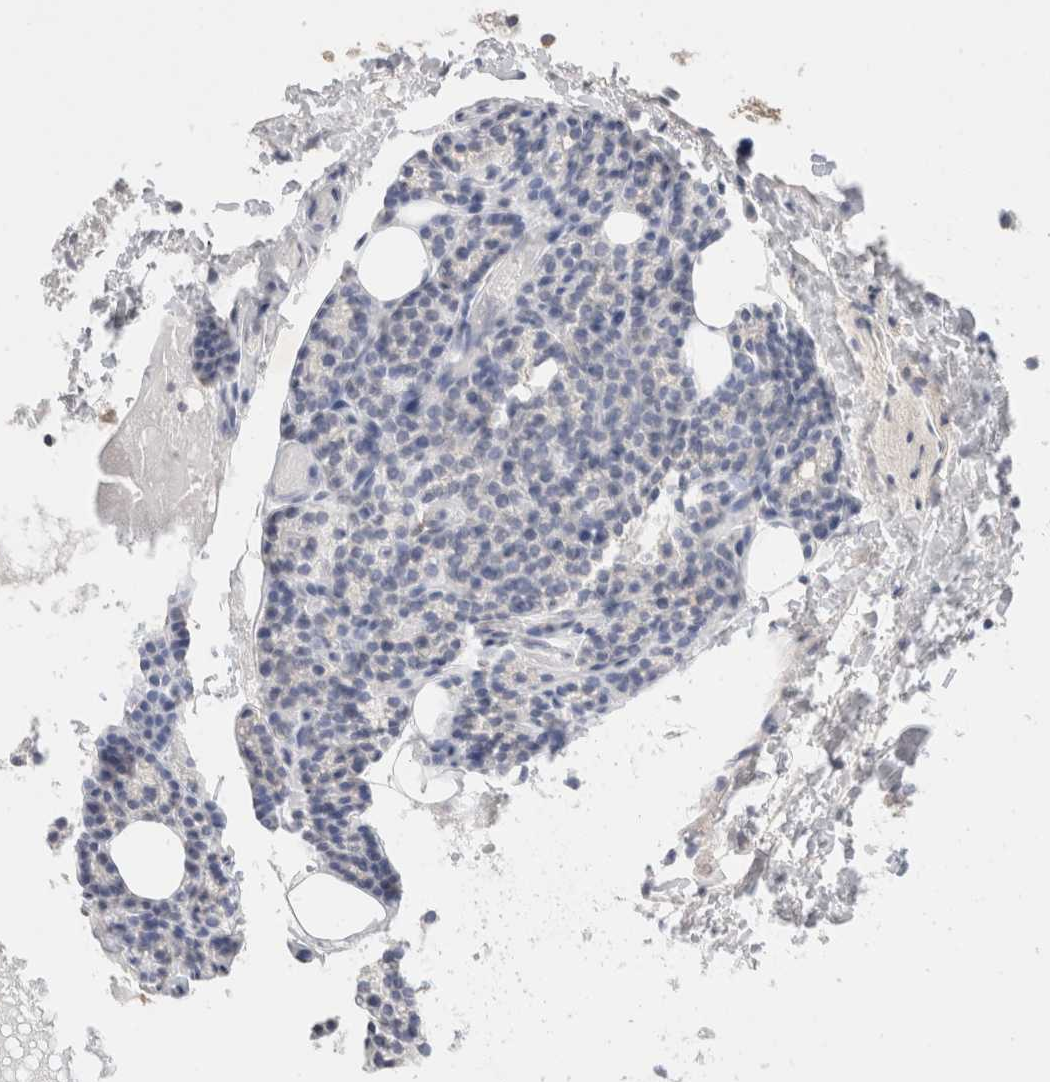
{"staining": {"intensity": "negative", "quantity": "none", "location": "none"}, "tissue": "parathyroid gland", "cell_type": "Glandular cells", "image_type": "normal", "snomed": [{"axis": "morphology", "description": "Normal tissue, NOS"}, {"axis": "topography", "description": "Parathyroid gland"}], "caption": "A photomicrograph of human parathyroid gland is negative for staining in glandular cells. The staining is performed using DAB (3,3'-diaminobenzidine) brown chromogen with nuclei counter-stained in using hematoxylin.", "gene": "CD80", "patient": {"sex": "female", "age": 85}}